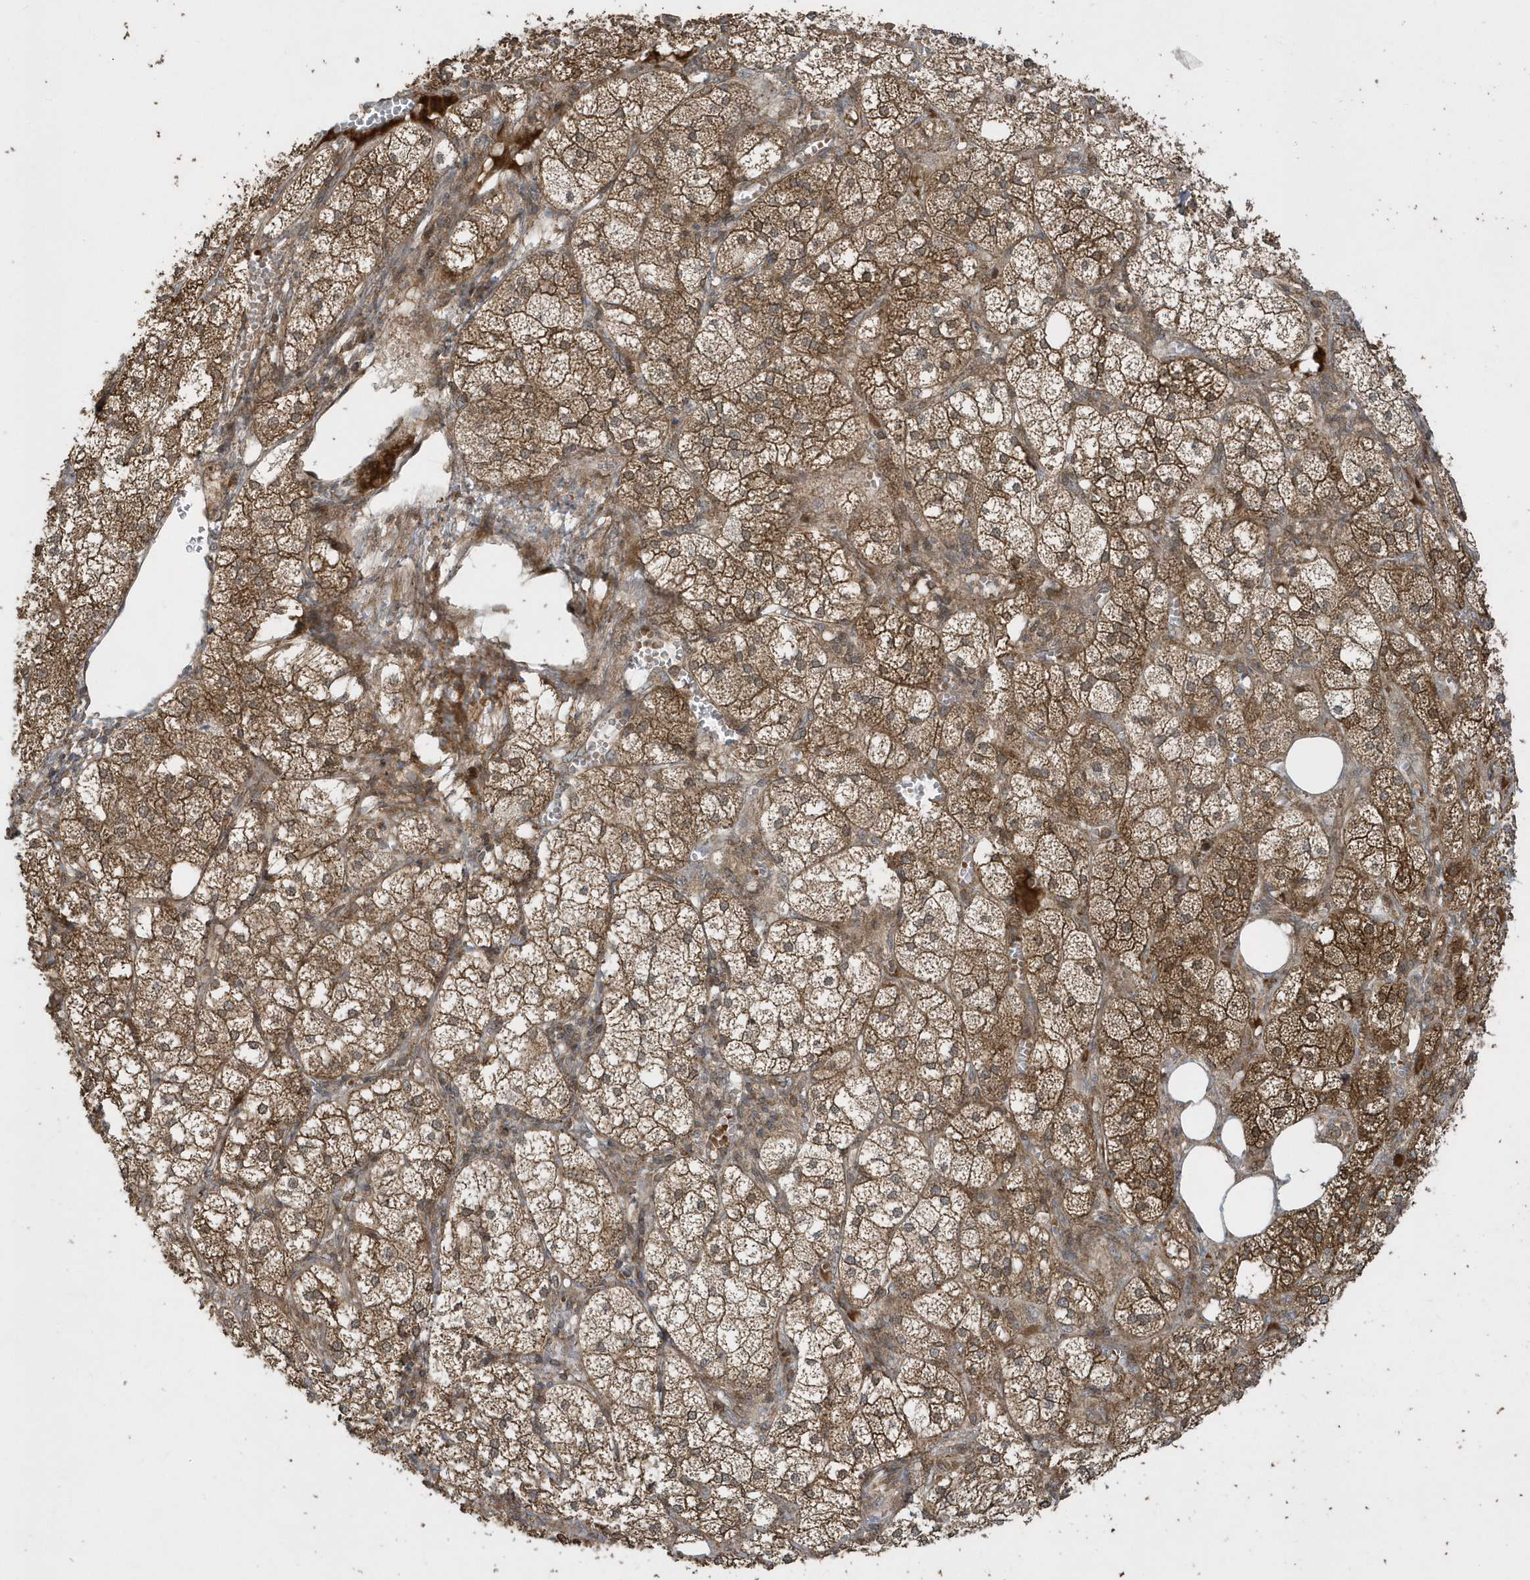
{"staining": {"intensity": "strong", "quantity": ">75%", "location": "cytoplasmic/membranous"}, "tissue": "adrenal gland", "cell_type": "Glandular cells", "image_type": "normal", "snomed": [{"axis": "morphology", "description": "Normal tissue, NOS"}, {"axis": "topography", "description": "Adrenal gland"}], "caption": "DAB (3,3'-diaminobenzidine) immunohistochemical staining of unremarkable human adrenal gland exhibits strong cytoplasmic/membranous protein expression in about >75% of glandular cells. The protein is shown in brown color, while the nuclei are stained blue.", "gene": "STAMBP", "patient": {"sex": "female", "age": 61}}